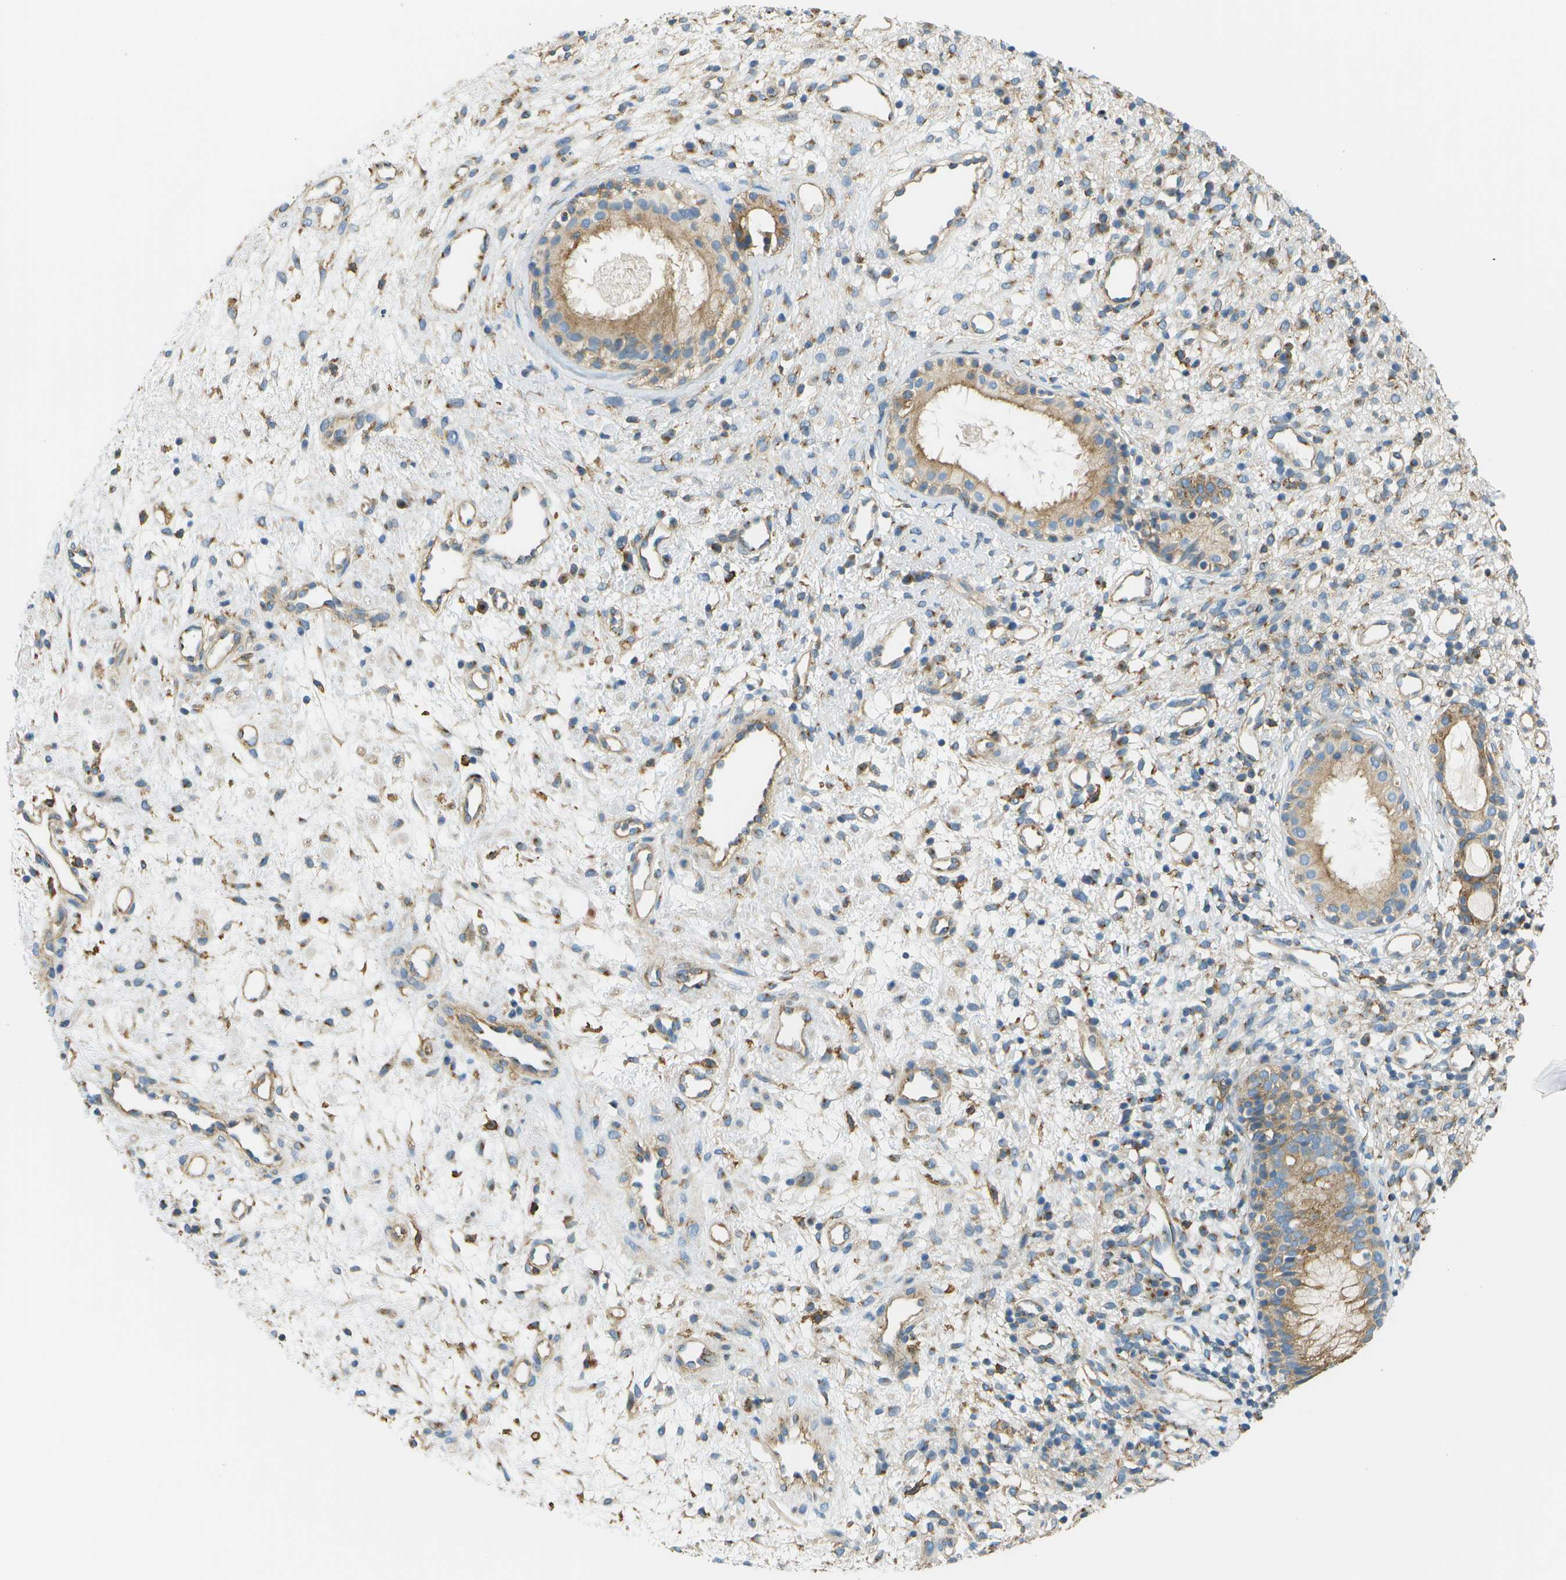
{"staining": {"intensity": "moderate", "quantity": ">75%", "location": "cytoplasmic/membranous"}, "tissue": "nasopharynx", "cell_type": "Respiratory epithelial cells", "image_type": "normal", "snomed": [{"axis": "morphology", "description": "Normal tissue, NOS"}, {"axis": "topography", "description": "Nasopharynx"}], "caption": "Immunohistochemical staining of normal human nasopharynx exhibits medium levels of moderate cytoplasmic/membranous staining in approximately >75% of respiratory epithelial cells.", "gene": "CLTC", "patient": {"sex": "male", "age": 22}}